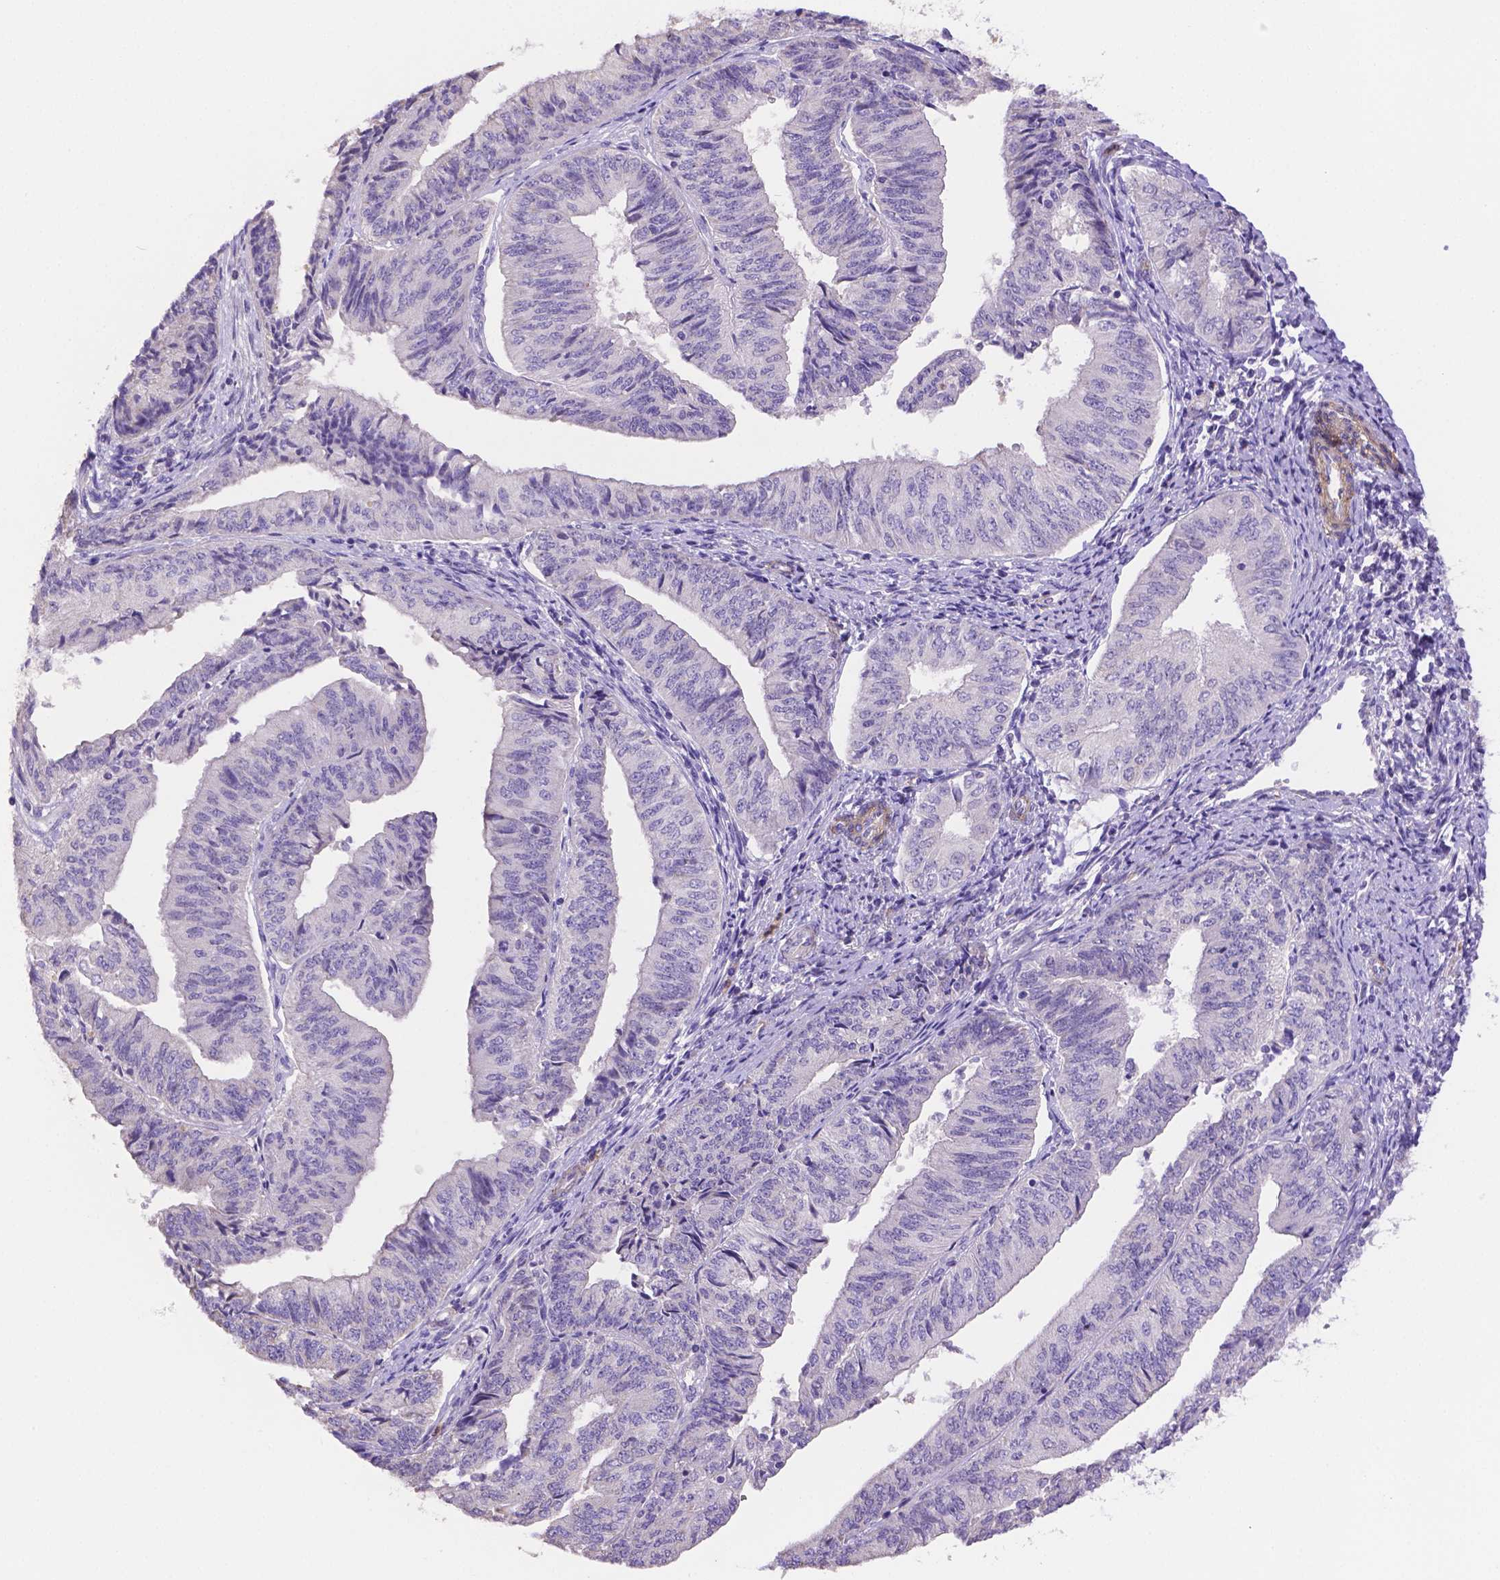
{"staining": {"intensity": "negative", "quantity": "none", "location": "none"}, "tissue": "endometrial cancer", "cell_type": "Tumor cells", "image_type": "cancer", "snomed": [{"axis": "morphology", "description": "Adenocarcinoma, NOS"}, {"axis": "topography", "description": "Endometrium"}], "caption": "Immunohistochemistry (IHC) histopathology image of human adenocarcinoma (endometrial) stained for a protein (brown), which demonstrates no positivity in tumor cells. The staining was performed using DAB (3,3'-diaminobenzidine) to visualize the protein expression in brown, while the nuclei were stained in blue with hematoxylin (Magnification: 20x).", "gene": "NXPE2", "patient": {"sex": "female", "age": 58}}